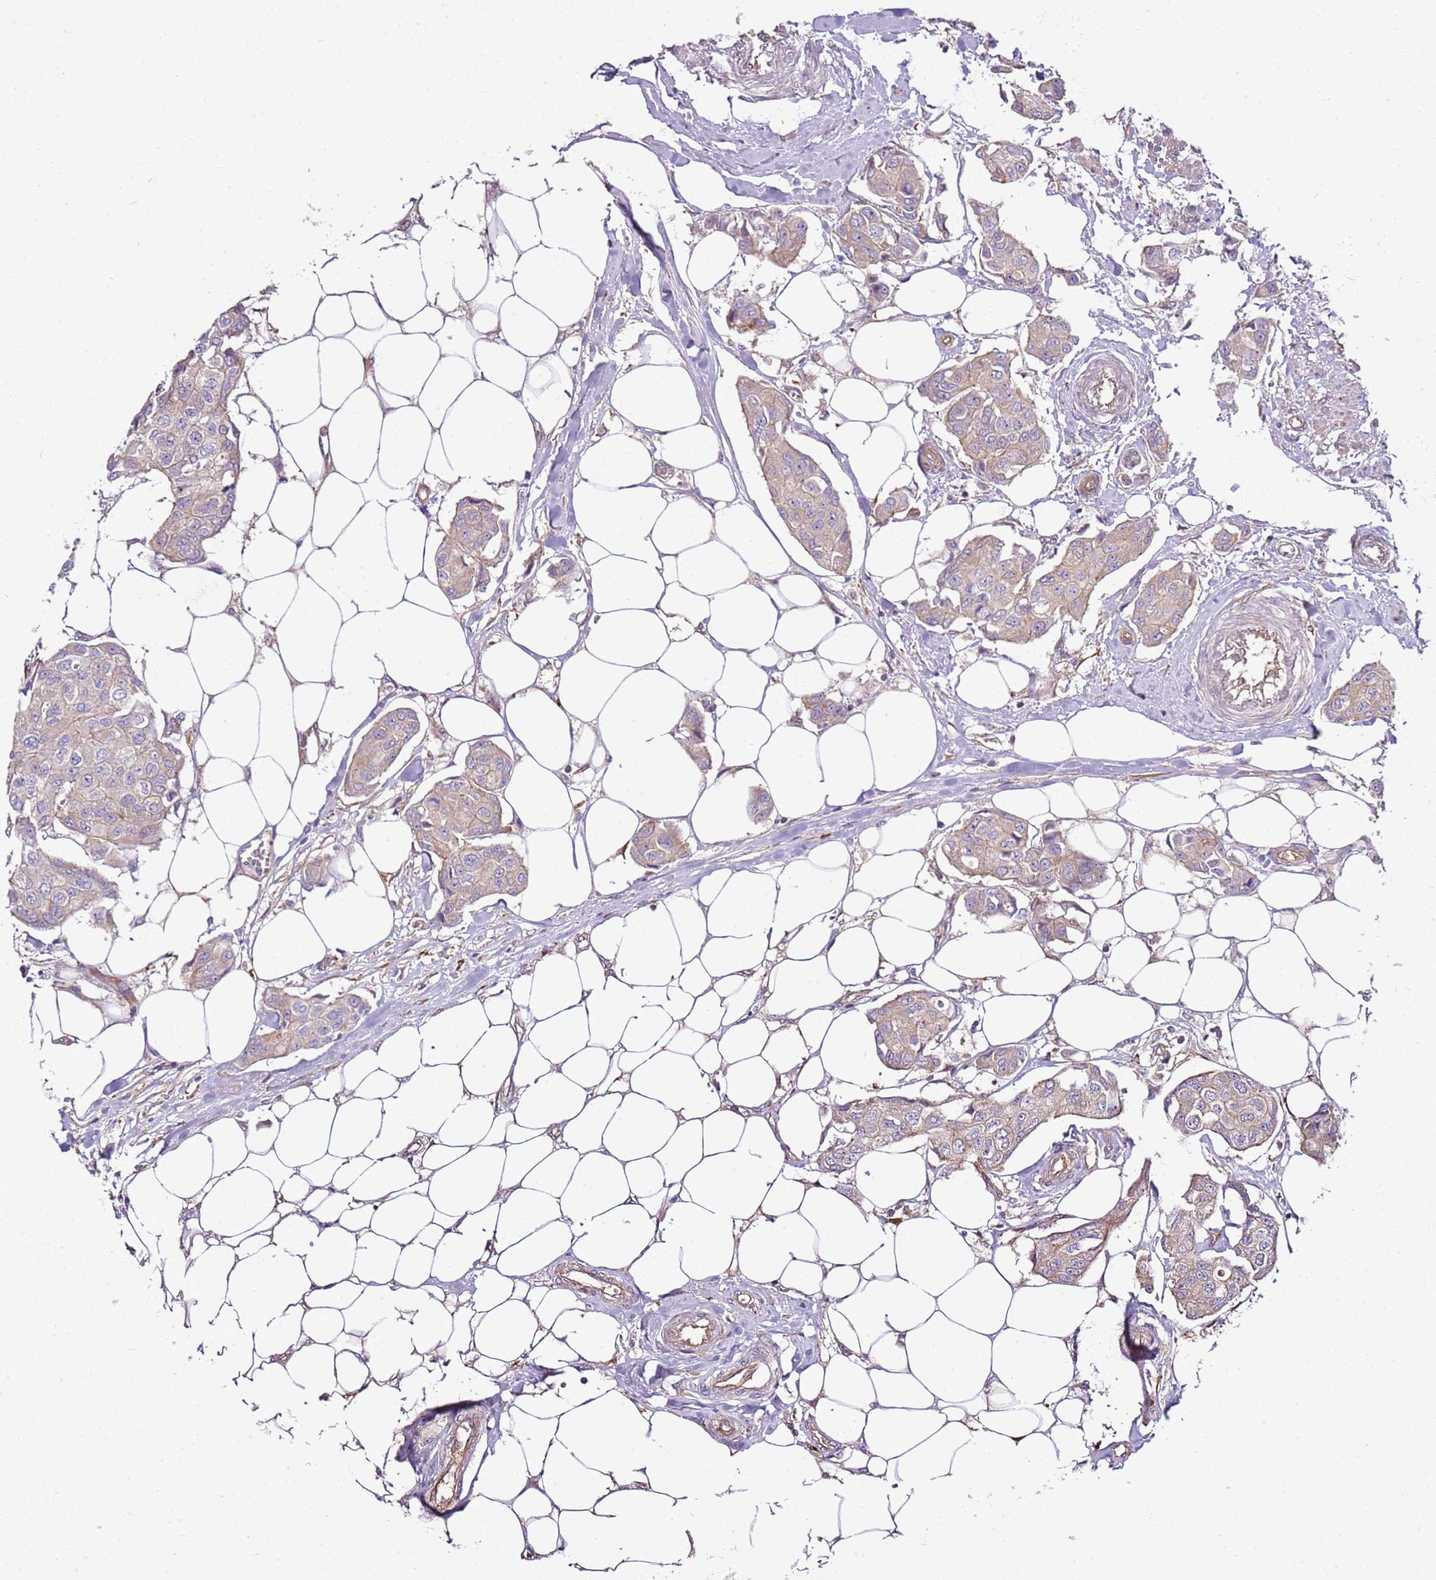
{"staining": {"intensity": "weak", "quantity": ">75%", "location": "cytoplasmic/membranous"}, "tissue": "breast cancer", "cell_type": "Tumor cells", "image_type": "cancer", "snomed": [{"axis": "morphology", "description": "Duct carcinoma"}, {"axis": "topography", "description": "Breast"}, {"axis": "topography", "description": "Lymph node"}], "caption": "High-power microscopy captured an immunohistochemistry (IHC) micrograph of breast cancer, revealing weak cytoplasmic/membranous expression in approximately >75% of tumor cells. The staining was performed using DAB (3,3'-diaminobenzidine) to visualize the protein expression in brown, while the nuclei were stained in blue with hematoxylin (Magnification: 20x).", "gene": "GNL1", "patient": {"sex": "female", "age": 80}}